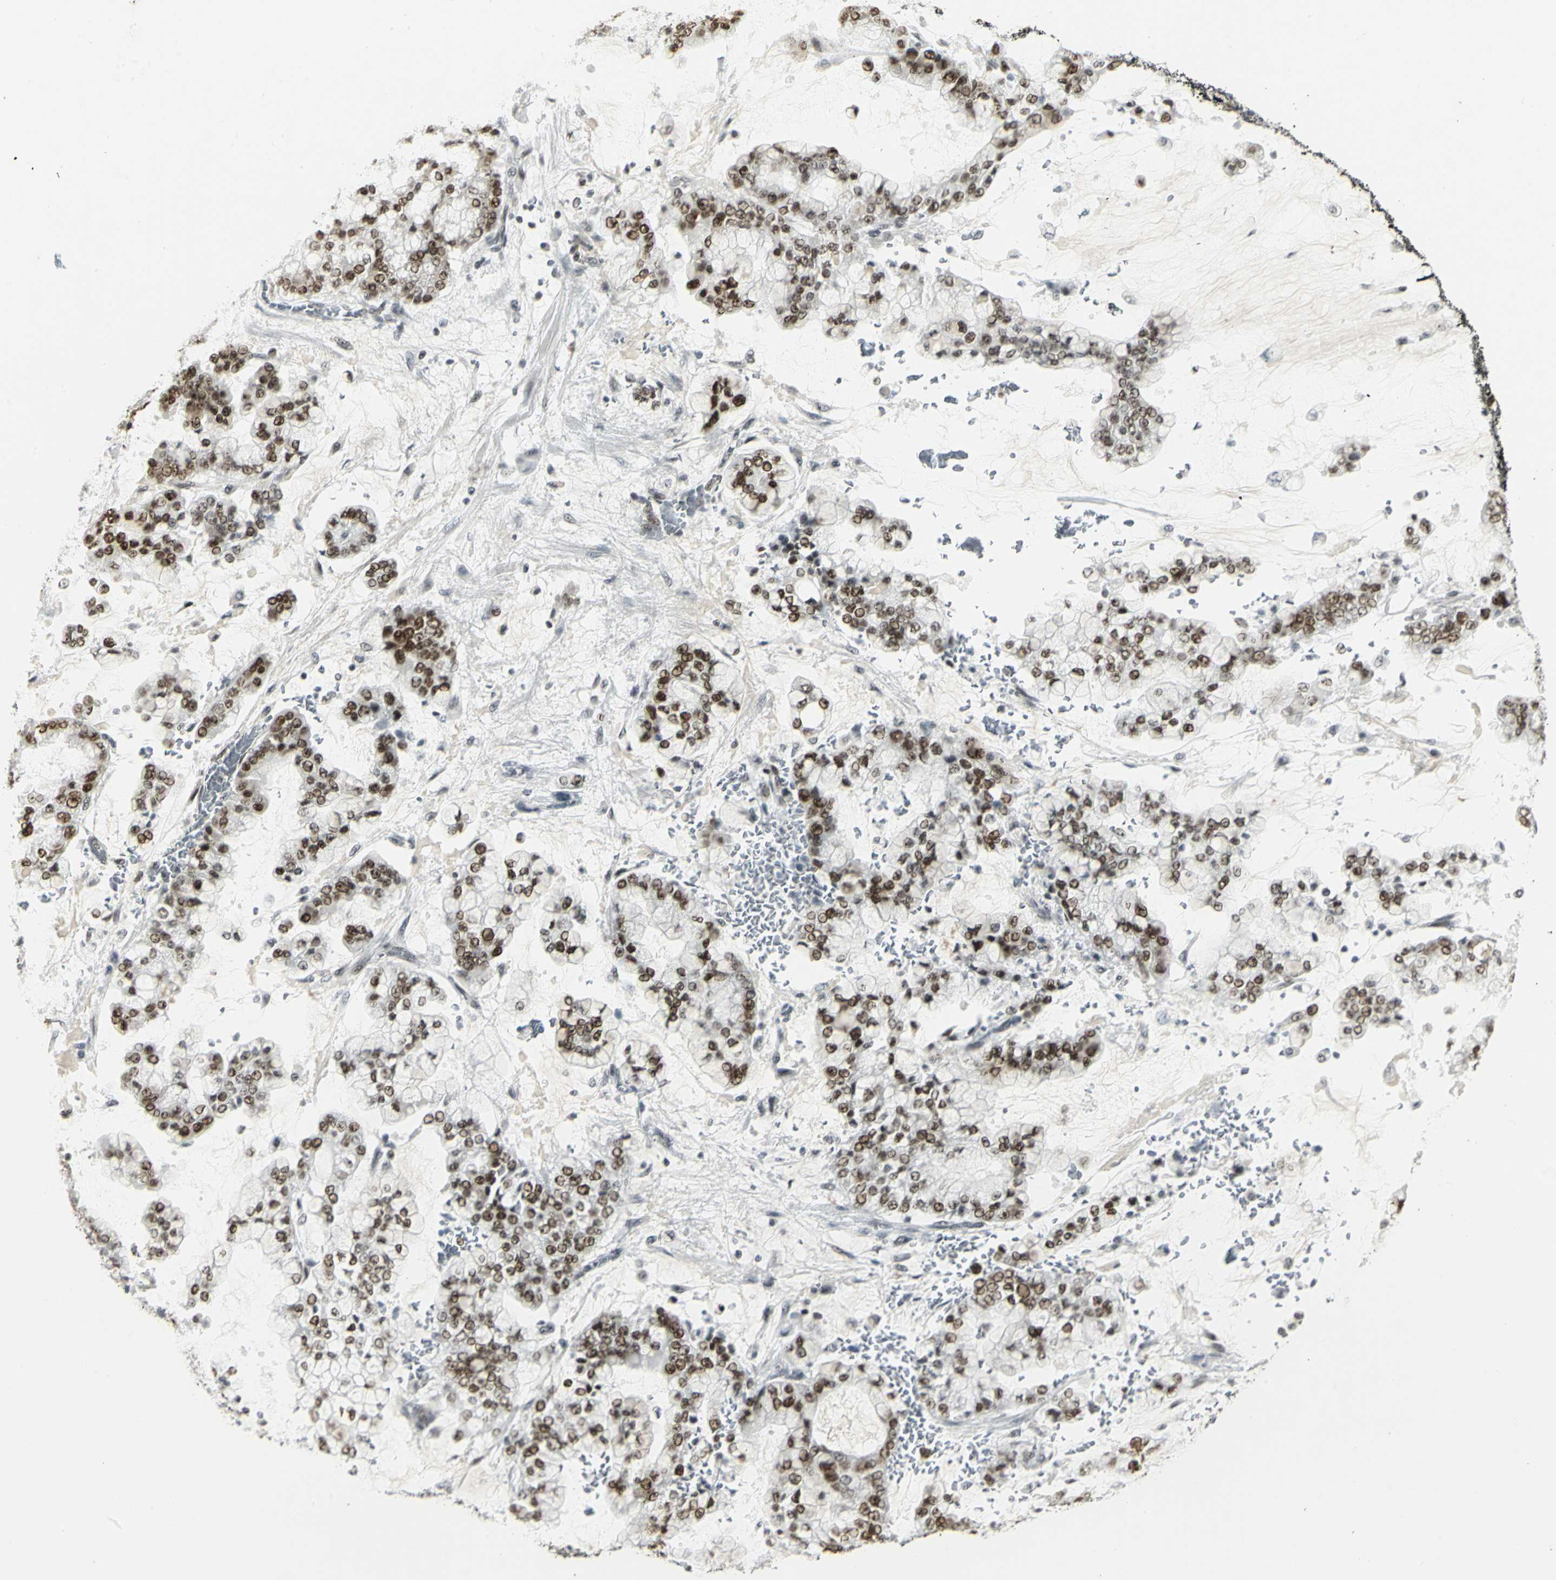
{"staining": {"intensity": "strong", "quantity": ">75%", "location": "nuclear"}, "tissue": "stomach cancer", "cell_type": "Tumor cells", "image_type": "cancer", "snomed": [{"axis": "morphology", "description": "Normal tissue, NOS"}, {"axis": "morphology", "description": "Adenocarcinoma, NOS"}, {"axis": "topography", "description": "Stomach, upper"}, {"axis": "topography", "description": "Stomach"}], "caption": "Immunohistochemical staining of stomach cancer (adenocarcinoma) demonstrates strong nuclear protein staining in about >75% of tumor cells.", "gene": "CBX3", "patient": {"sex": "male", "age": 76}}